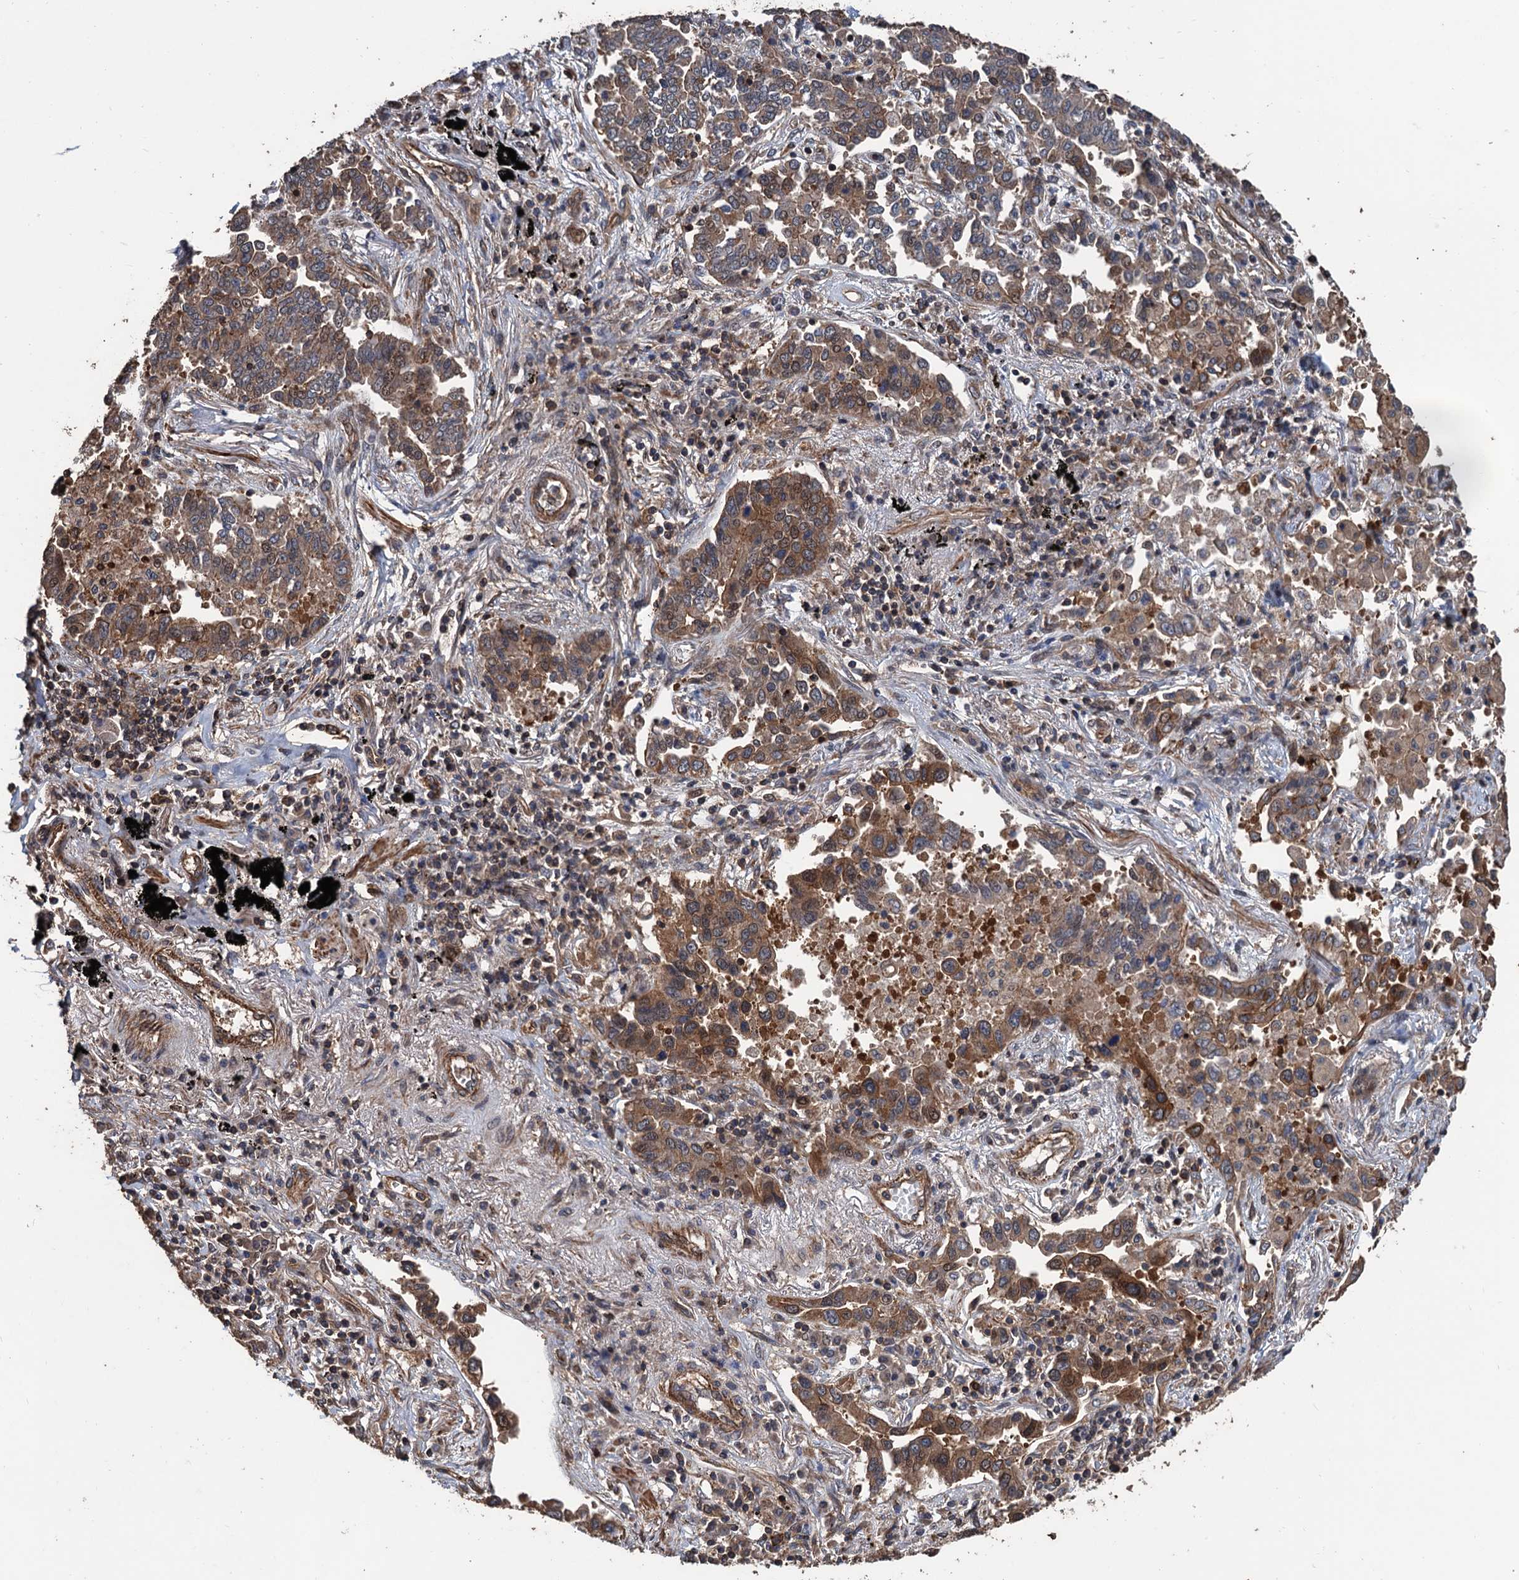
{"staining": {"intensity": "moderate", "quantity": ">75%", "location": "cytoplasmic/membranous"}, "tissue": "lung cancer", "cell_type": "Tumor cells", "image_type": "cancer", "snomed": [{"axis": "morphology", "description": "Adenocarcinoma, NOS"}, {"axis": "topography", "description": "Lung"}], "caption": "This image exhibits IHC staining of adenocarcinoma (lung), with medium moderate cytoplasmic/membranous expression in about >75% of tumor cells.", "gene": "PPP4R1", "patient": {"sex": "male", "age": 67}}